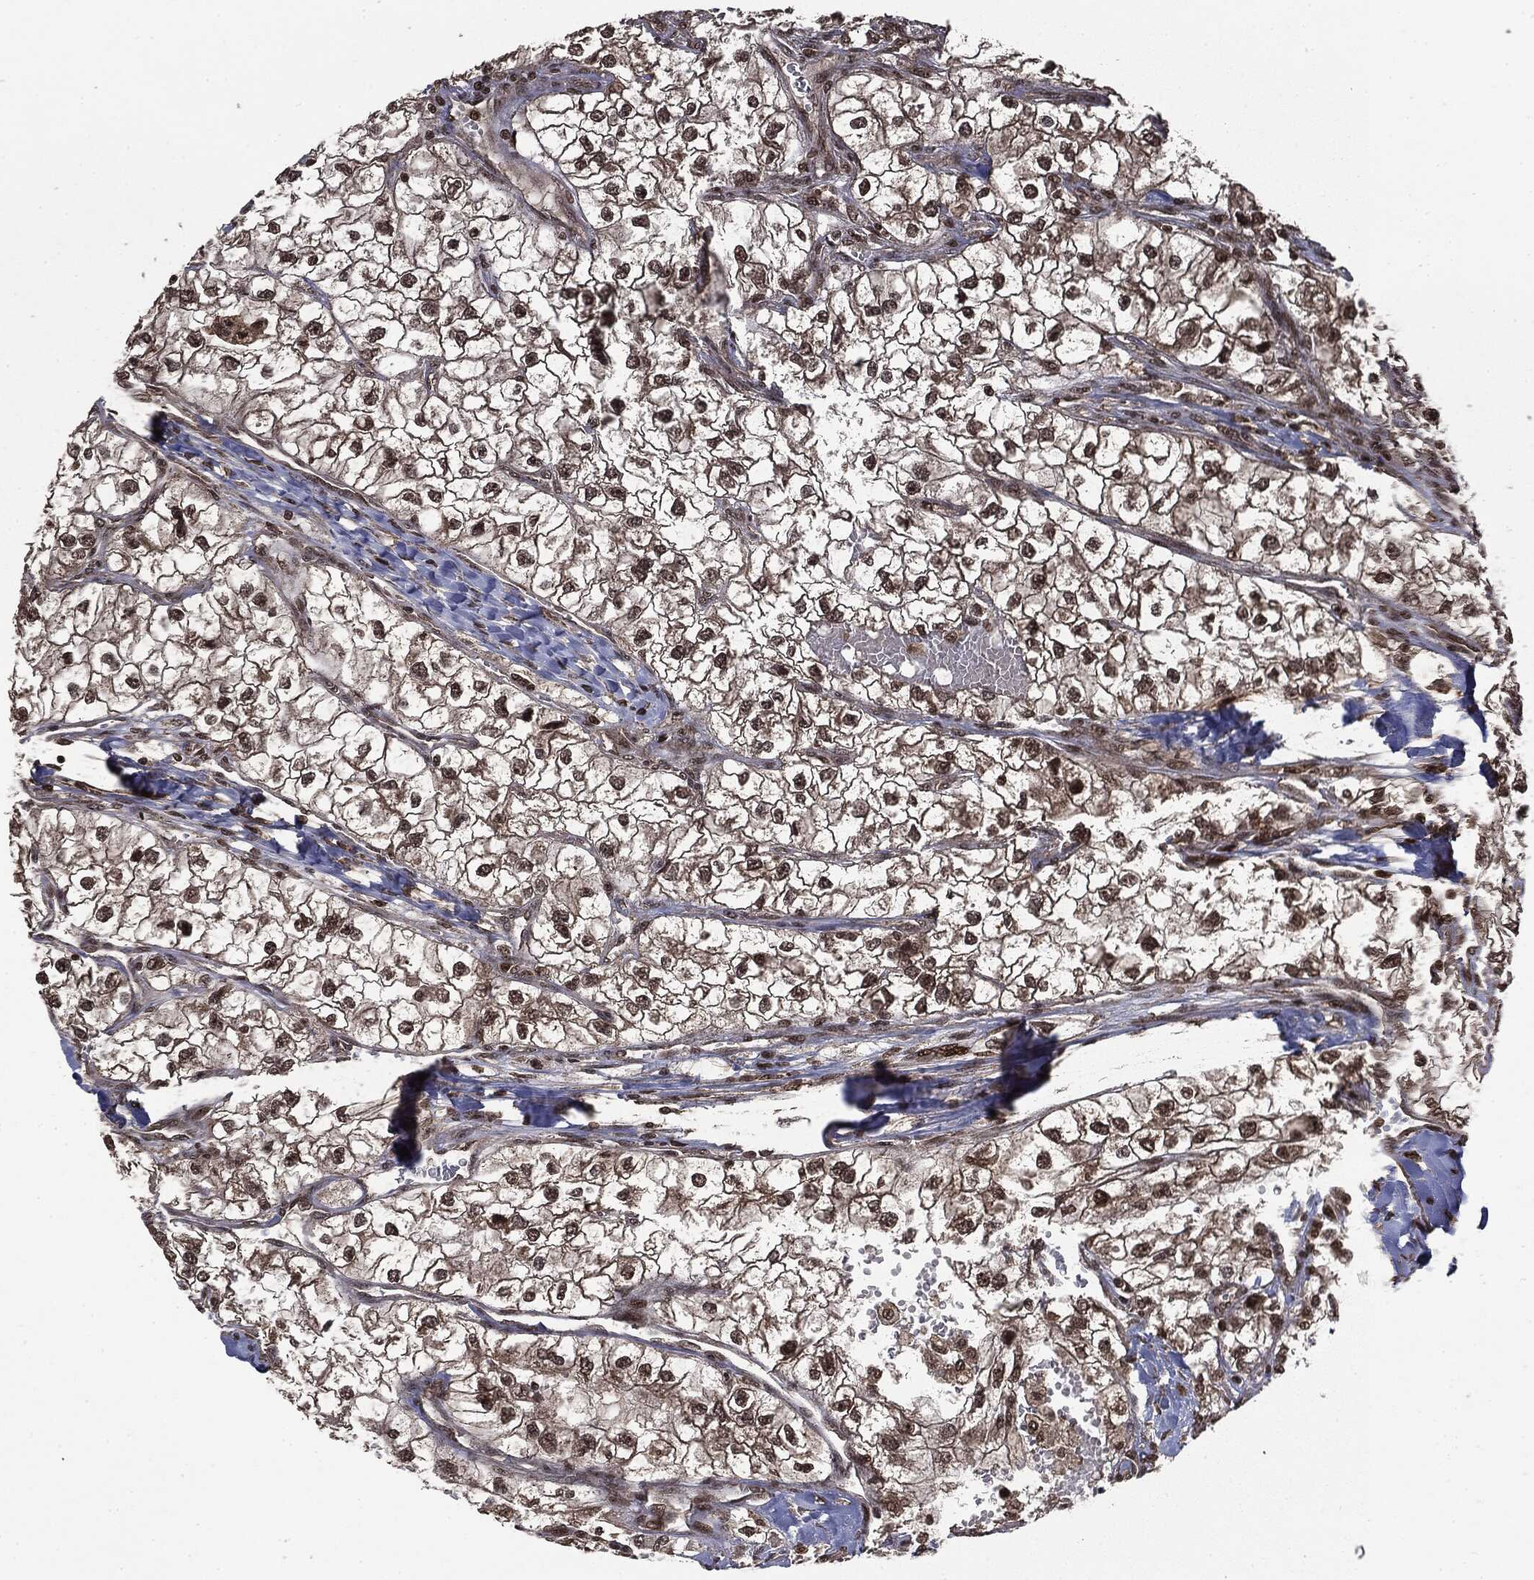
{"staining": {"intensity": "moderate", "quantity": ">75%", "location": "nuclear"}, "tissue": "renal cancer", "cell_type": "Tumor cells", "image_type": "cancer", "snomed": [{"axis": "morphology", "description": "Adenocarcinoma, NOS"}, {"axis": "topography", "description": "Kidney"}], "caption": "The immunohistochemical stain shows moderate nuclear positivity in tumor cells of renal cancer (adenocarcinoma) tissue. (DAB = brown stain, brightfield microscopy at high magnification).", "gene": "CTDP1", "patient": {"sex": "male", "age": 59}}